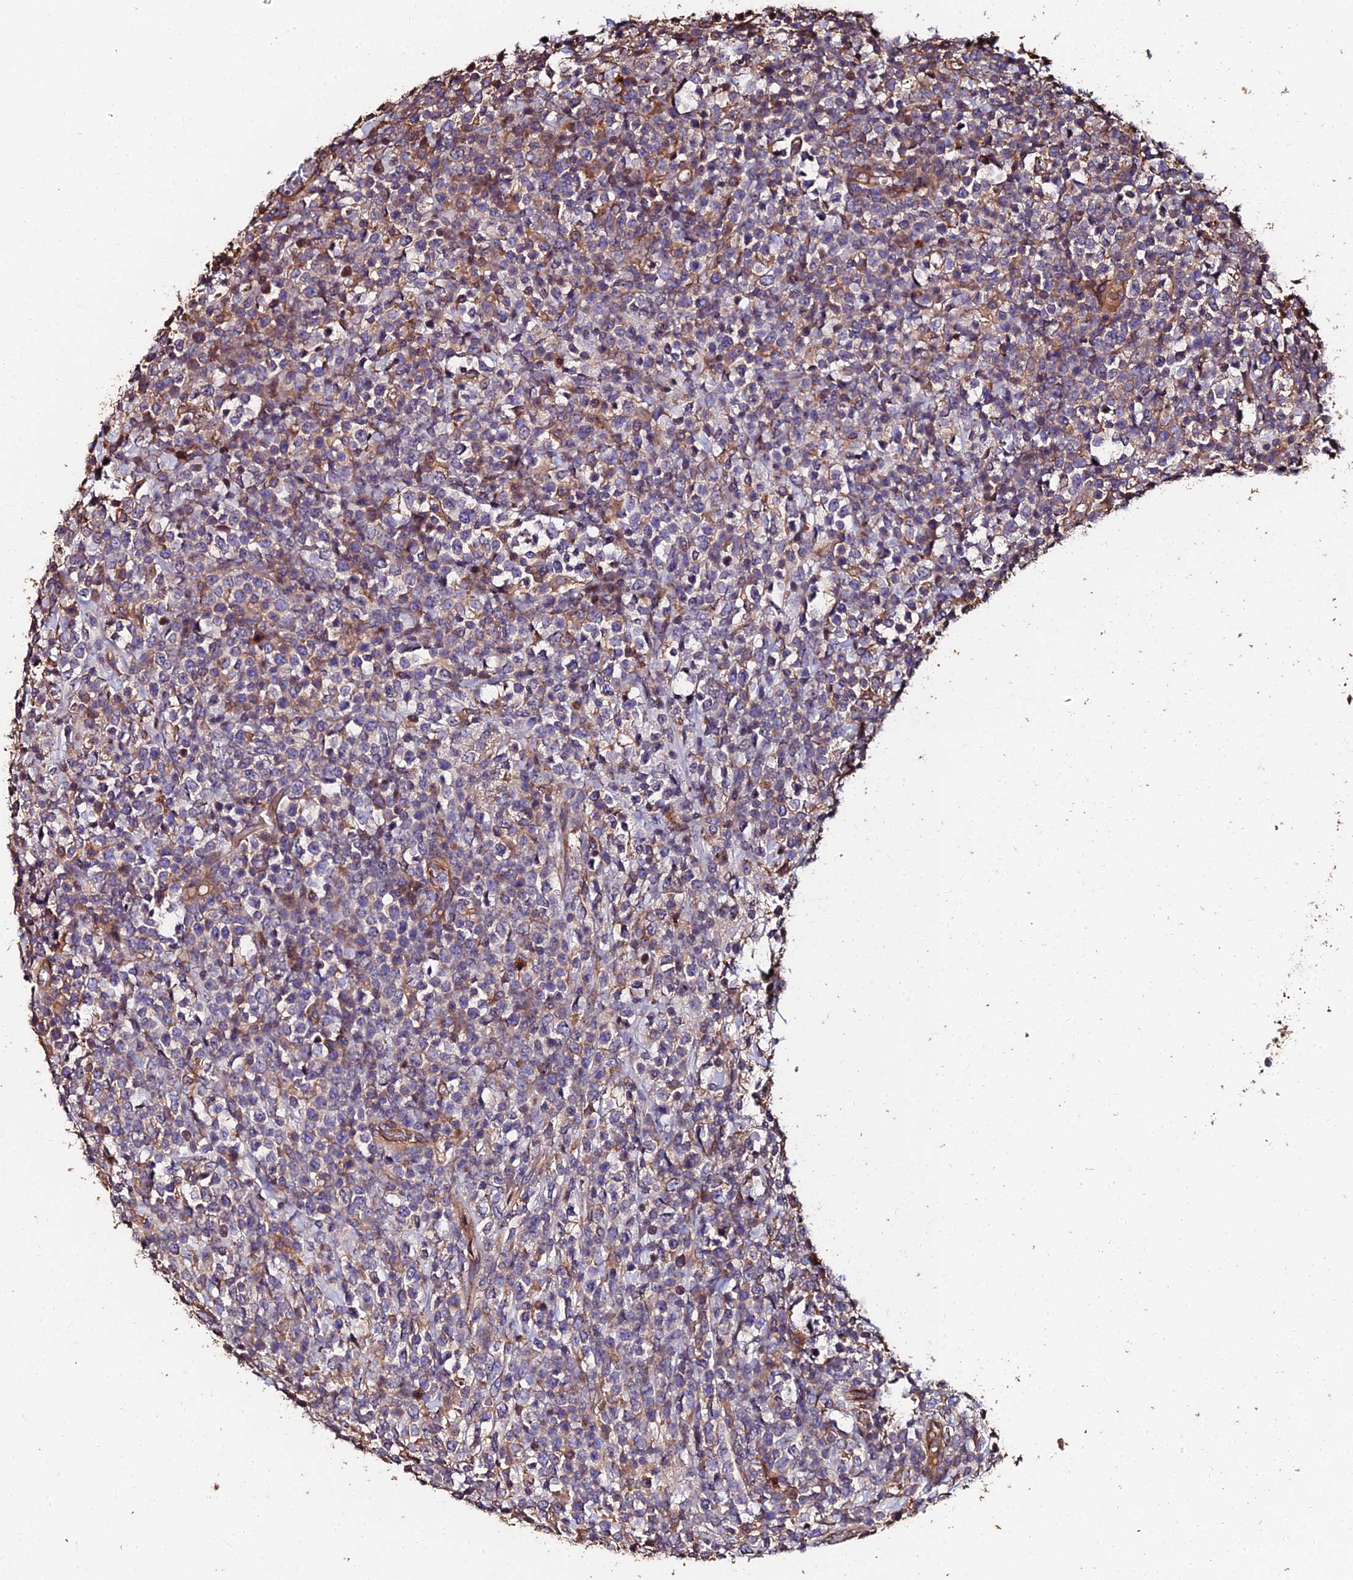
{"staining": {"intensity": "weak", "quantity": "<25%", "location": "cytoplasmic/membranous"}, "tissue": "lymphoma", "cell_type": "Tumor cells", "image_type": "cancer", "snomed": [{"axis": "morphology", "description": "Malignant lymphoma, non-Hodgkin's type, High grade"}, {"axis": "topography", "description": "Colon"}], "caption": "High power microscopy histopathology image of an immunohistochemistry (IHC) photomicrograph of malignant lymphoma, non-Hodgkin's type (high-grade), revealing no significant positivity in tumor cells.", "gene": "EXT1", "patient": {"sex": "female", "age": 53}}